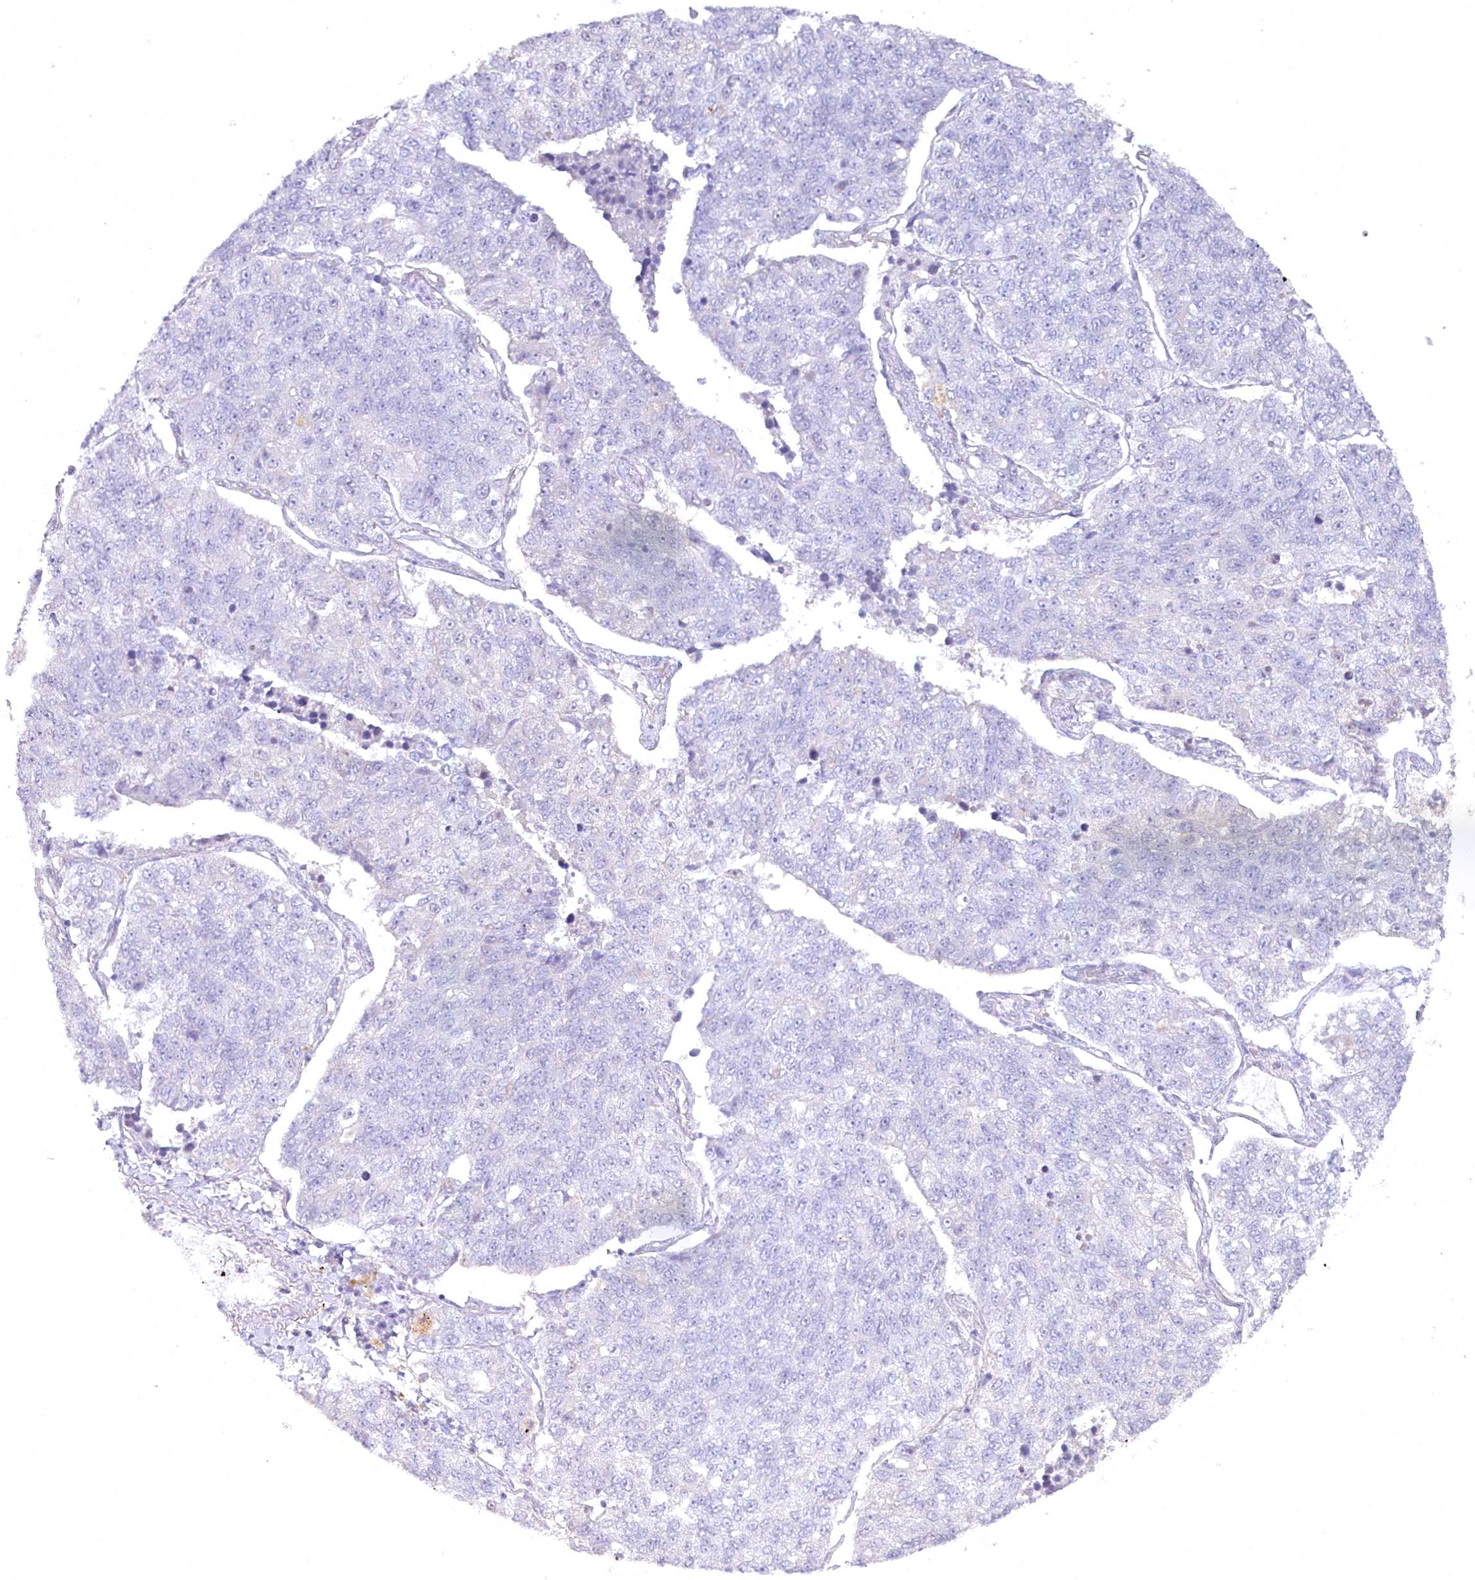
{"staining": {"intensity": "negative", "quantity": "none", "location": "none"}, "tissue": "lung cancer", "cell_type": "Tumor cells", "image_type": "cancer", "snomed": [{"axis": "morphology", "description": "Adenocarcinoma, NOS"}, {"axis": "topography", "description": "Lung"}], "caption": "Immunohistochemical staining of lung adenocarcinoma displays no significant expression in tumor cells.", "gene": "AAMDC", "patient": {"sex": "male", "age": 49}}